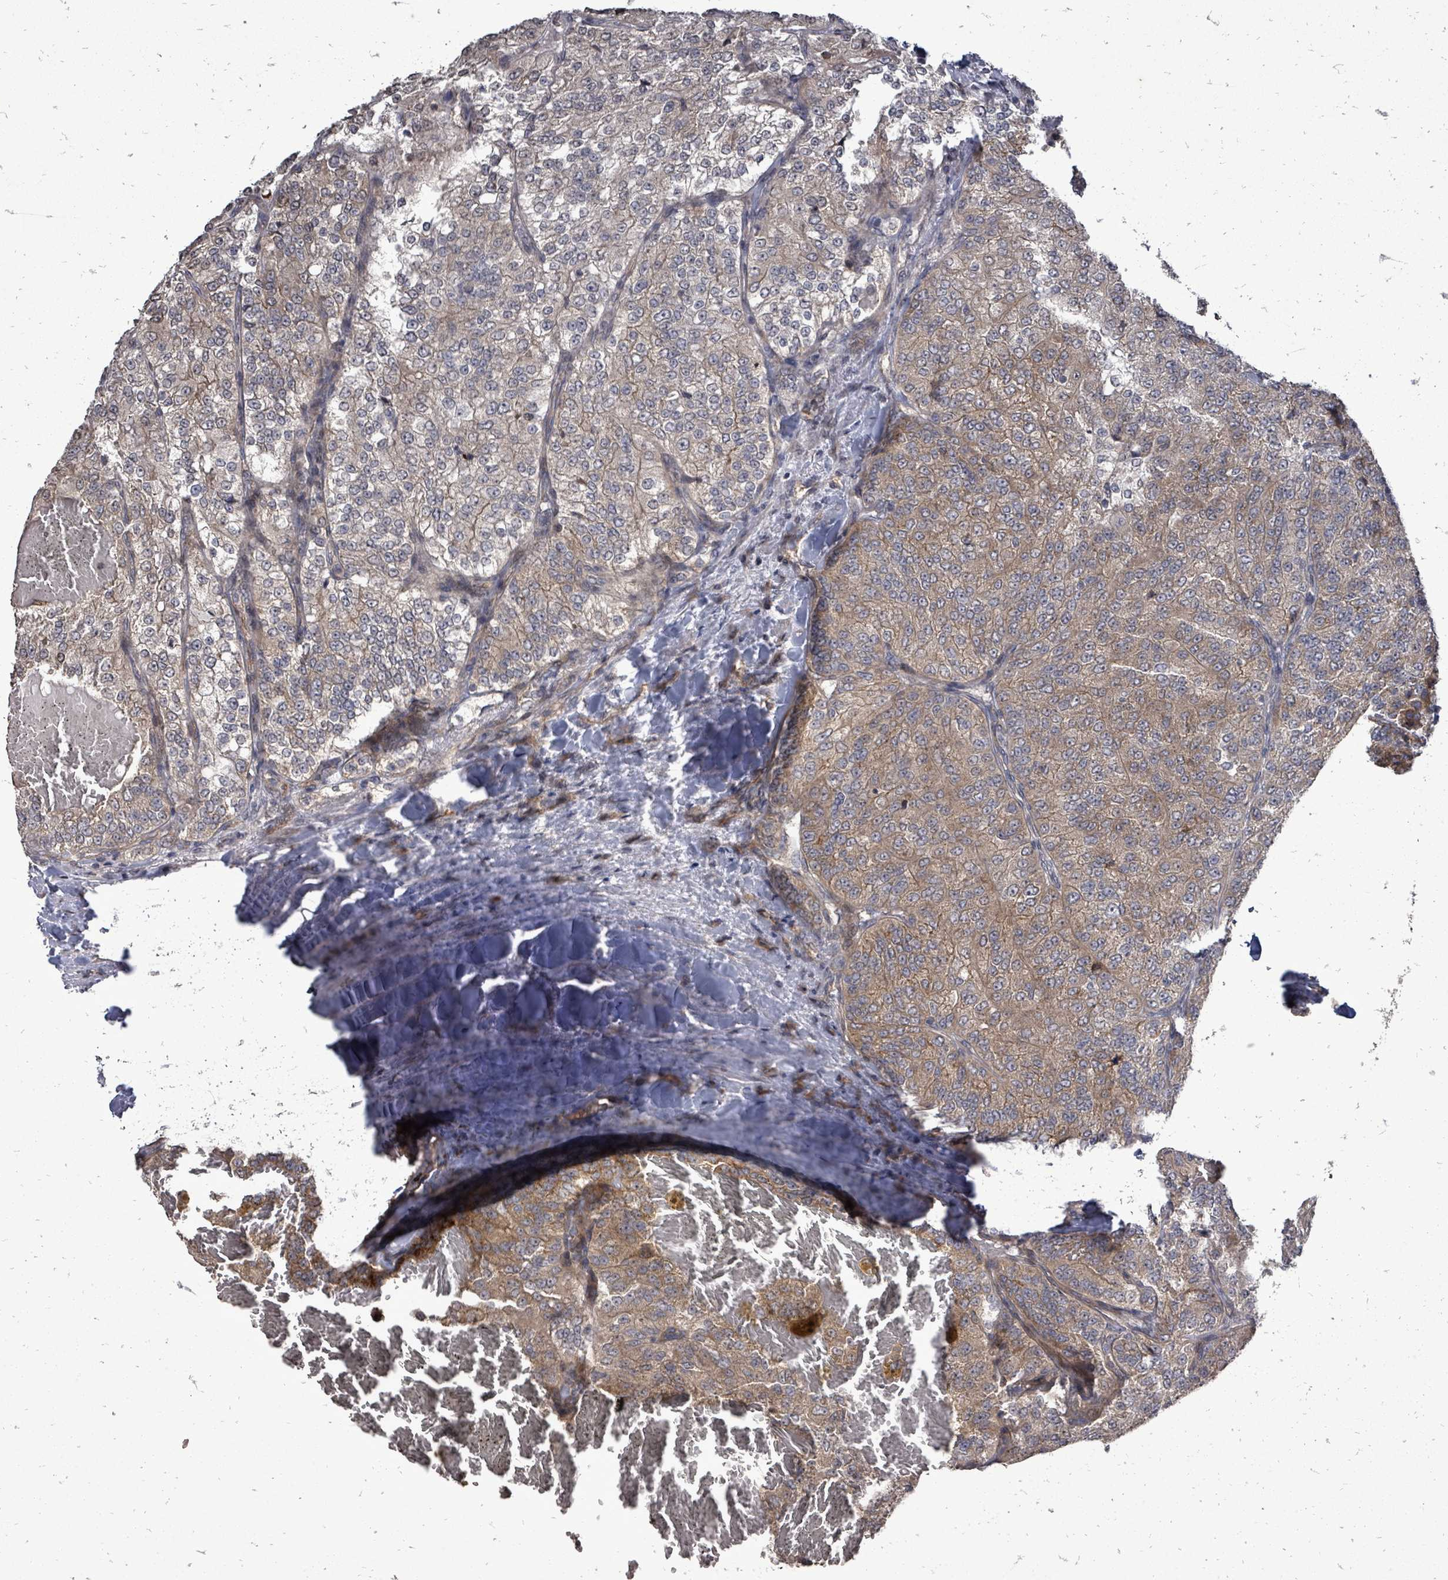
{"staining": {"intensity": "moderate", "quantity": ">75%", "location": "cytoplasmic/membranous"}, "tissue": "renal cancer", "cell_type": "Tumor cells", "image_type": "cancer", "snomed": [{"axis": "morphology", "description": "Adenocarcinoma, NOS"}, {"axis": "topography", "description": "Kidney"}], "caption": "Immunohistochemistry of human renal cancer exhibits medium levels of moderate cytoplasmic/membranous staining in about >75% of tumor cells.", "gene": "RALGAPB", "patient": {"sex": "female", "age": 63}}